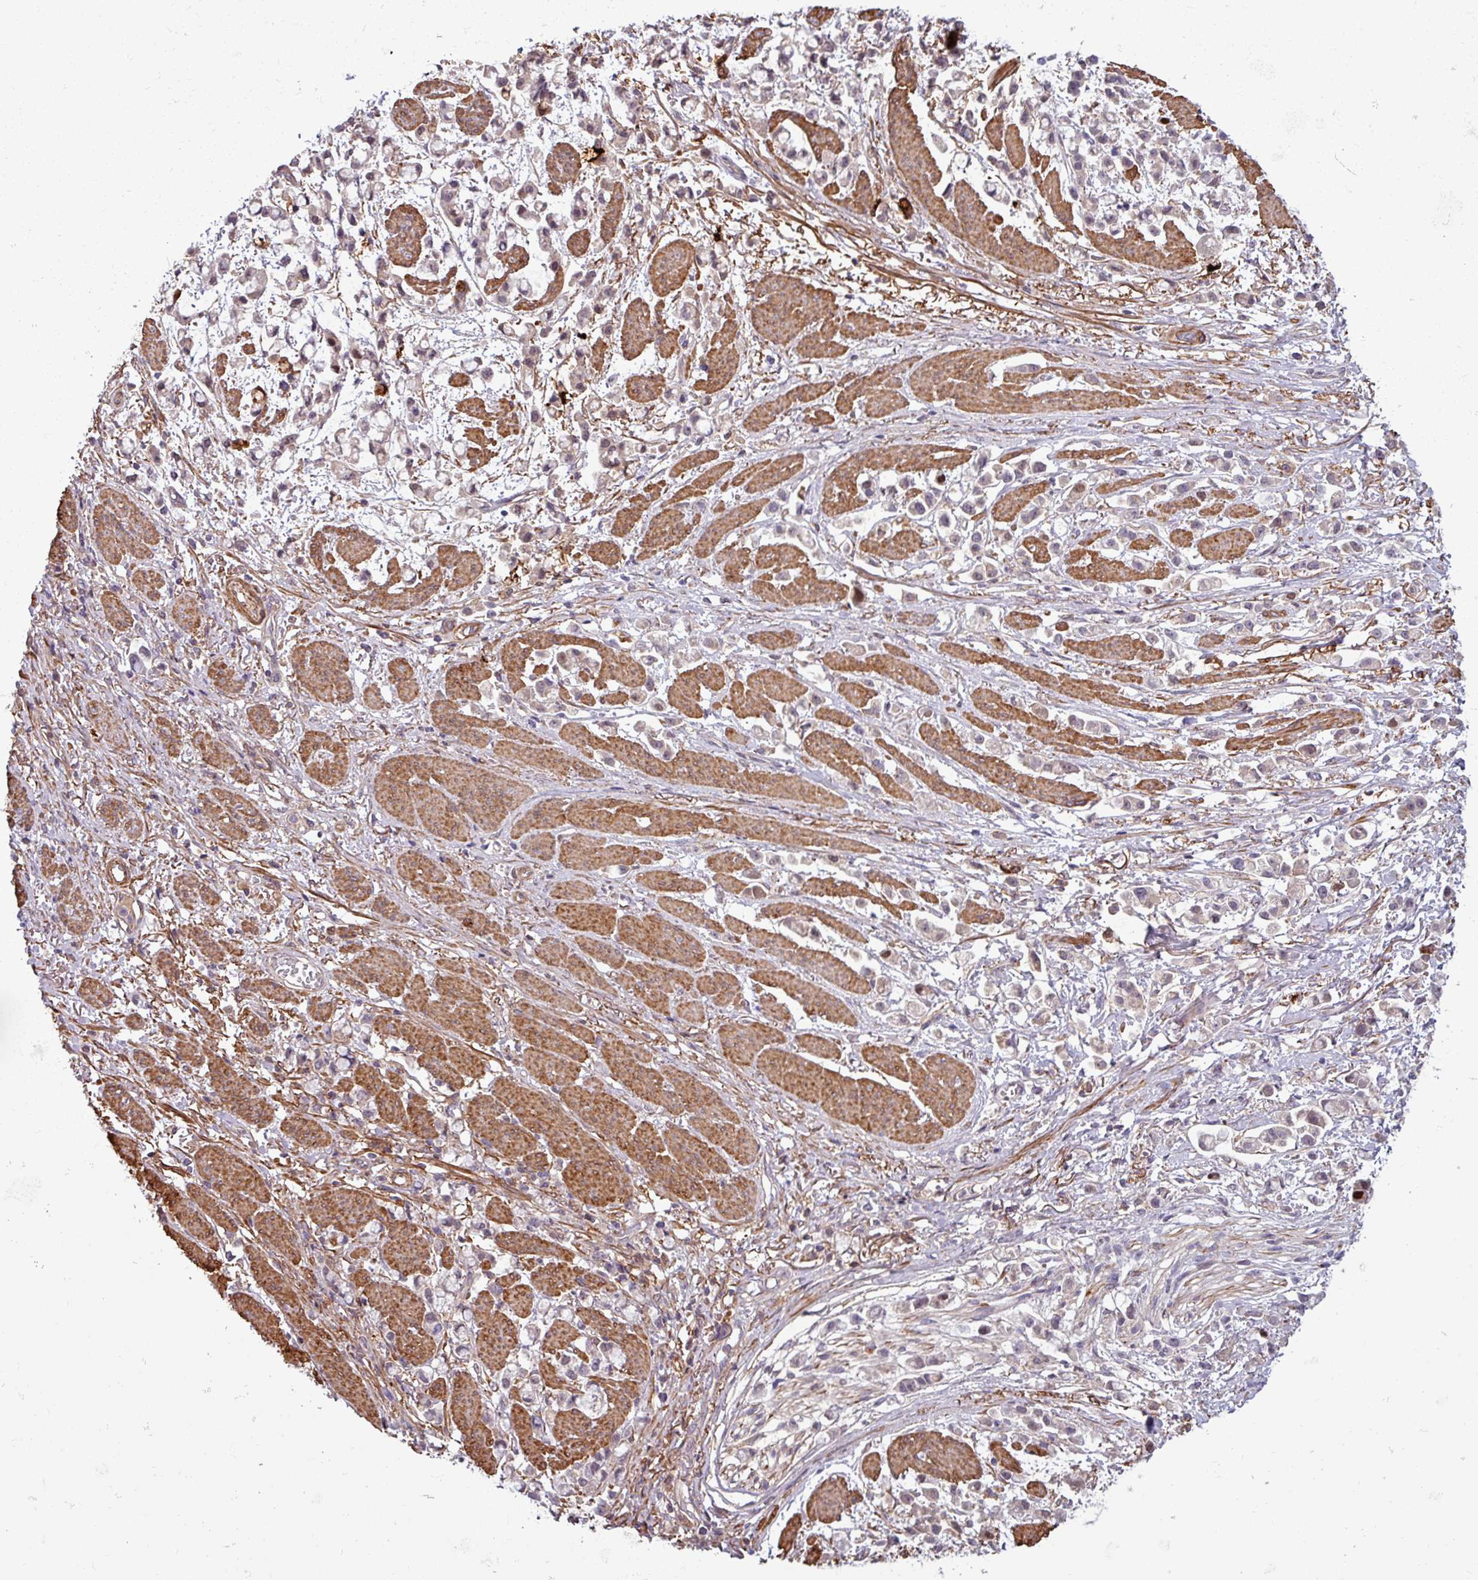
{"staining": {"intensity": "negative", "quantity": "none", "location": "none"}, "tissue": "stomach cancer", "cell_type": "Tumor cells", "image_type": "cancer", "snomed": [{"axis": "morphology", "description": "Adenocarcinoma, NOS"}, {"axis": "topography", "description": "Stomach"}], "caption": "Immunohistochemistry (IHC) photomicrograph of neoplastic tissue: human stomach cancer stained with DAB (3,3'-diaminobenzidine) demonstrates no significant protein positivity in tumor cells.", "gene": "PCED1A", "patient": {"sex": "female", "age": 81}}